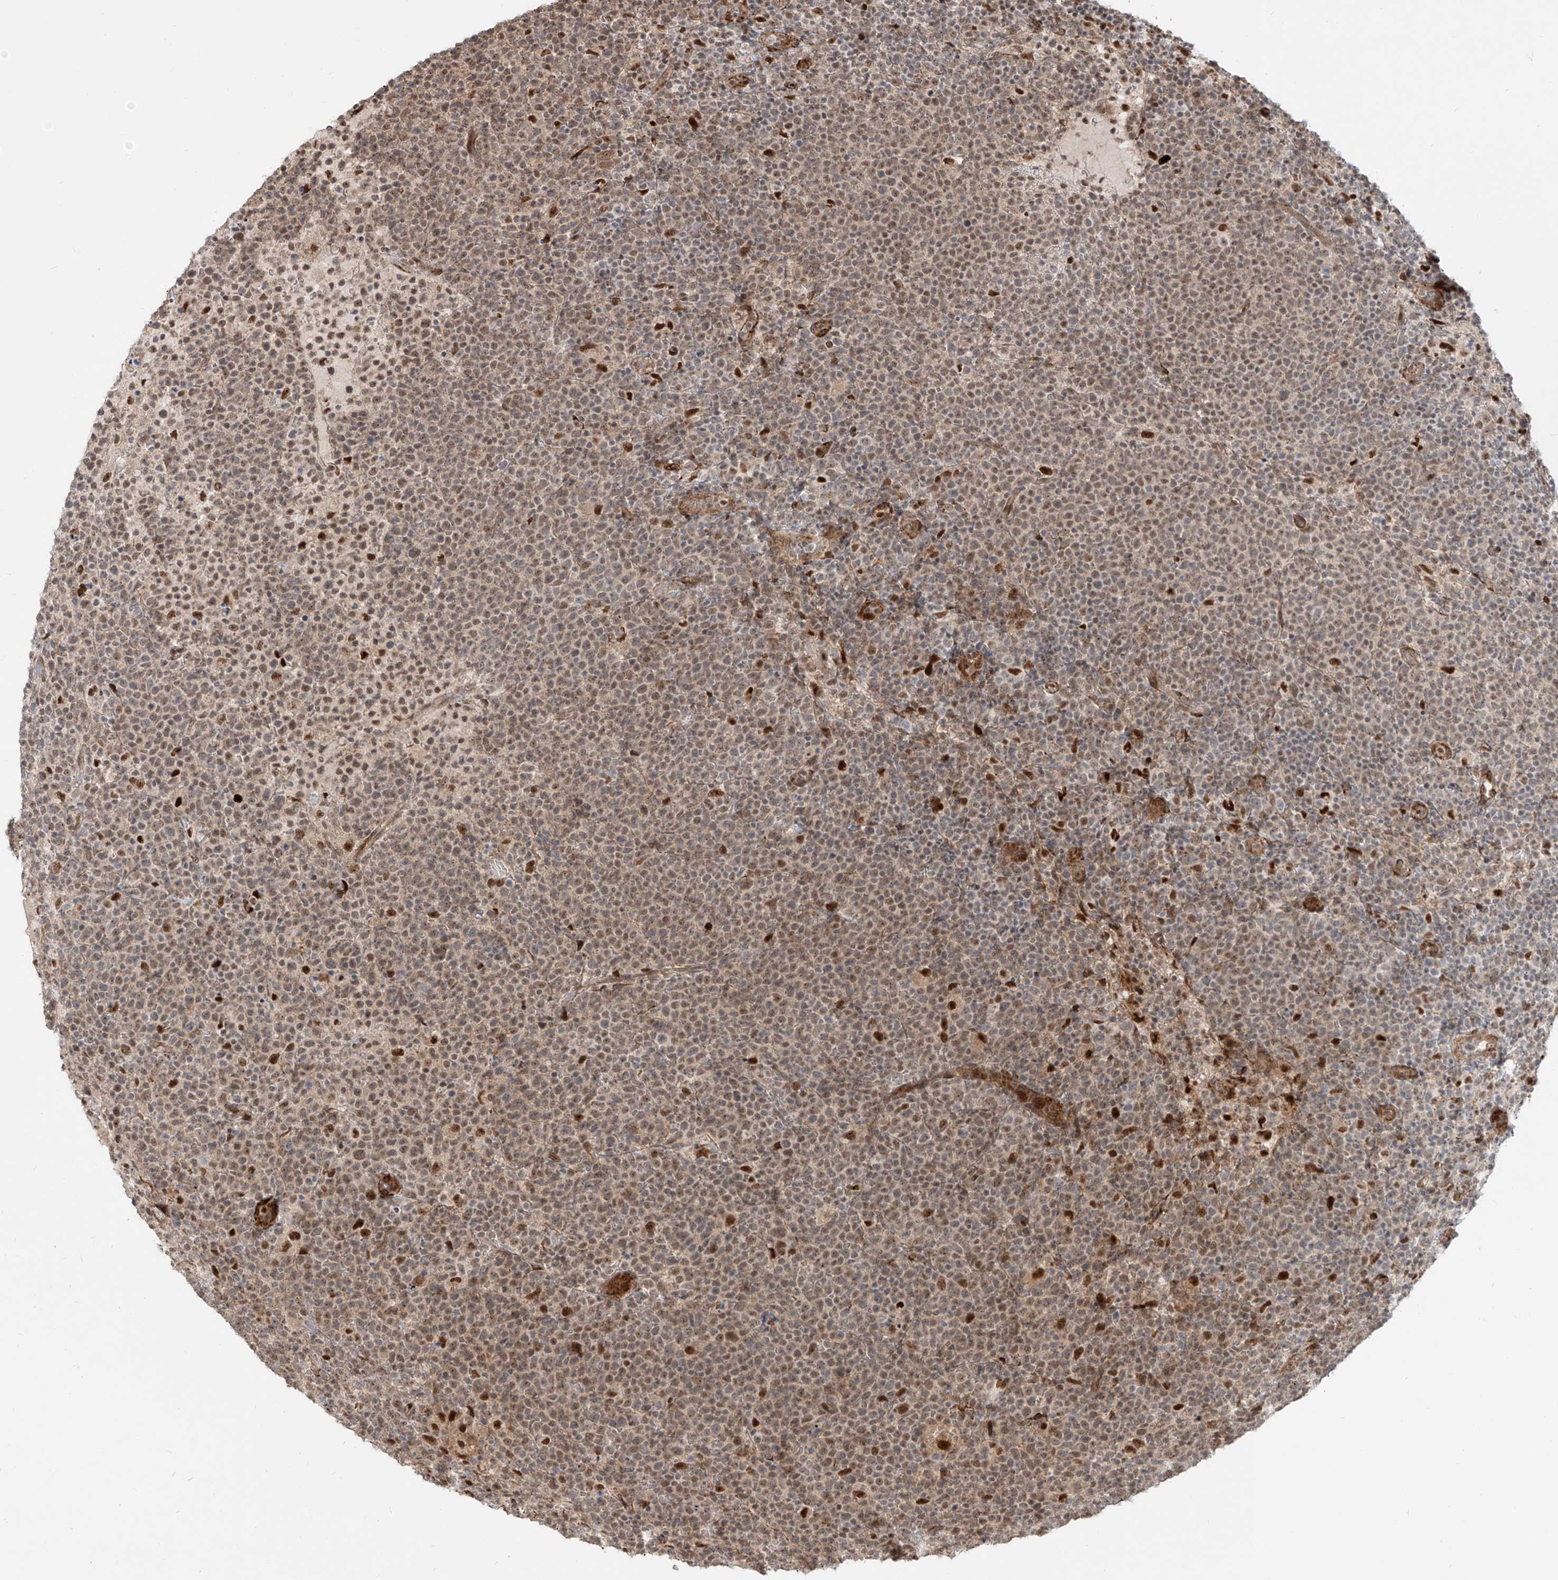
{"staining": {"intensity": "moderate", "quantity": ">75%", "location": "nuclear"}, "tissue": "lymphoma", "cell_type": "Tumor cells", "image_type": "cancer", "snomed": [{"axis": "morphology", "description": "Malignant lymphoma, non-Hodgkin's type, High grade"}, {"axis": "topography", "description": "Lymph node"}], "caption": "A histopathology image of human lymphoma stained for a protein reveals moderate nuclear brown staining in tumor cells. The protein is stained brown, and the nuclei are stained in blue (DAB (3,3'-diaminobenzidine) IHC with brightfield microscopy, high magnification).", "gene": "ZNF710", "patient": {"sex": "male", "age": 61}}